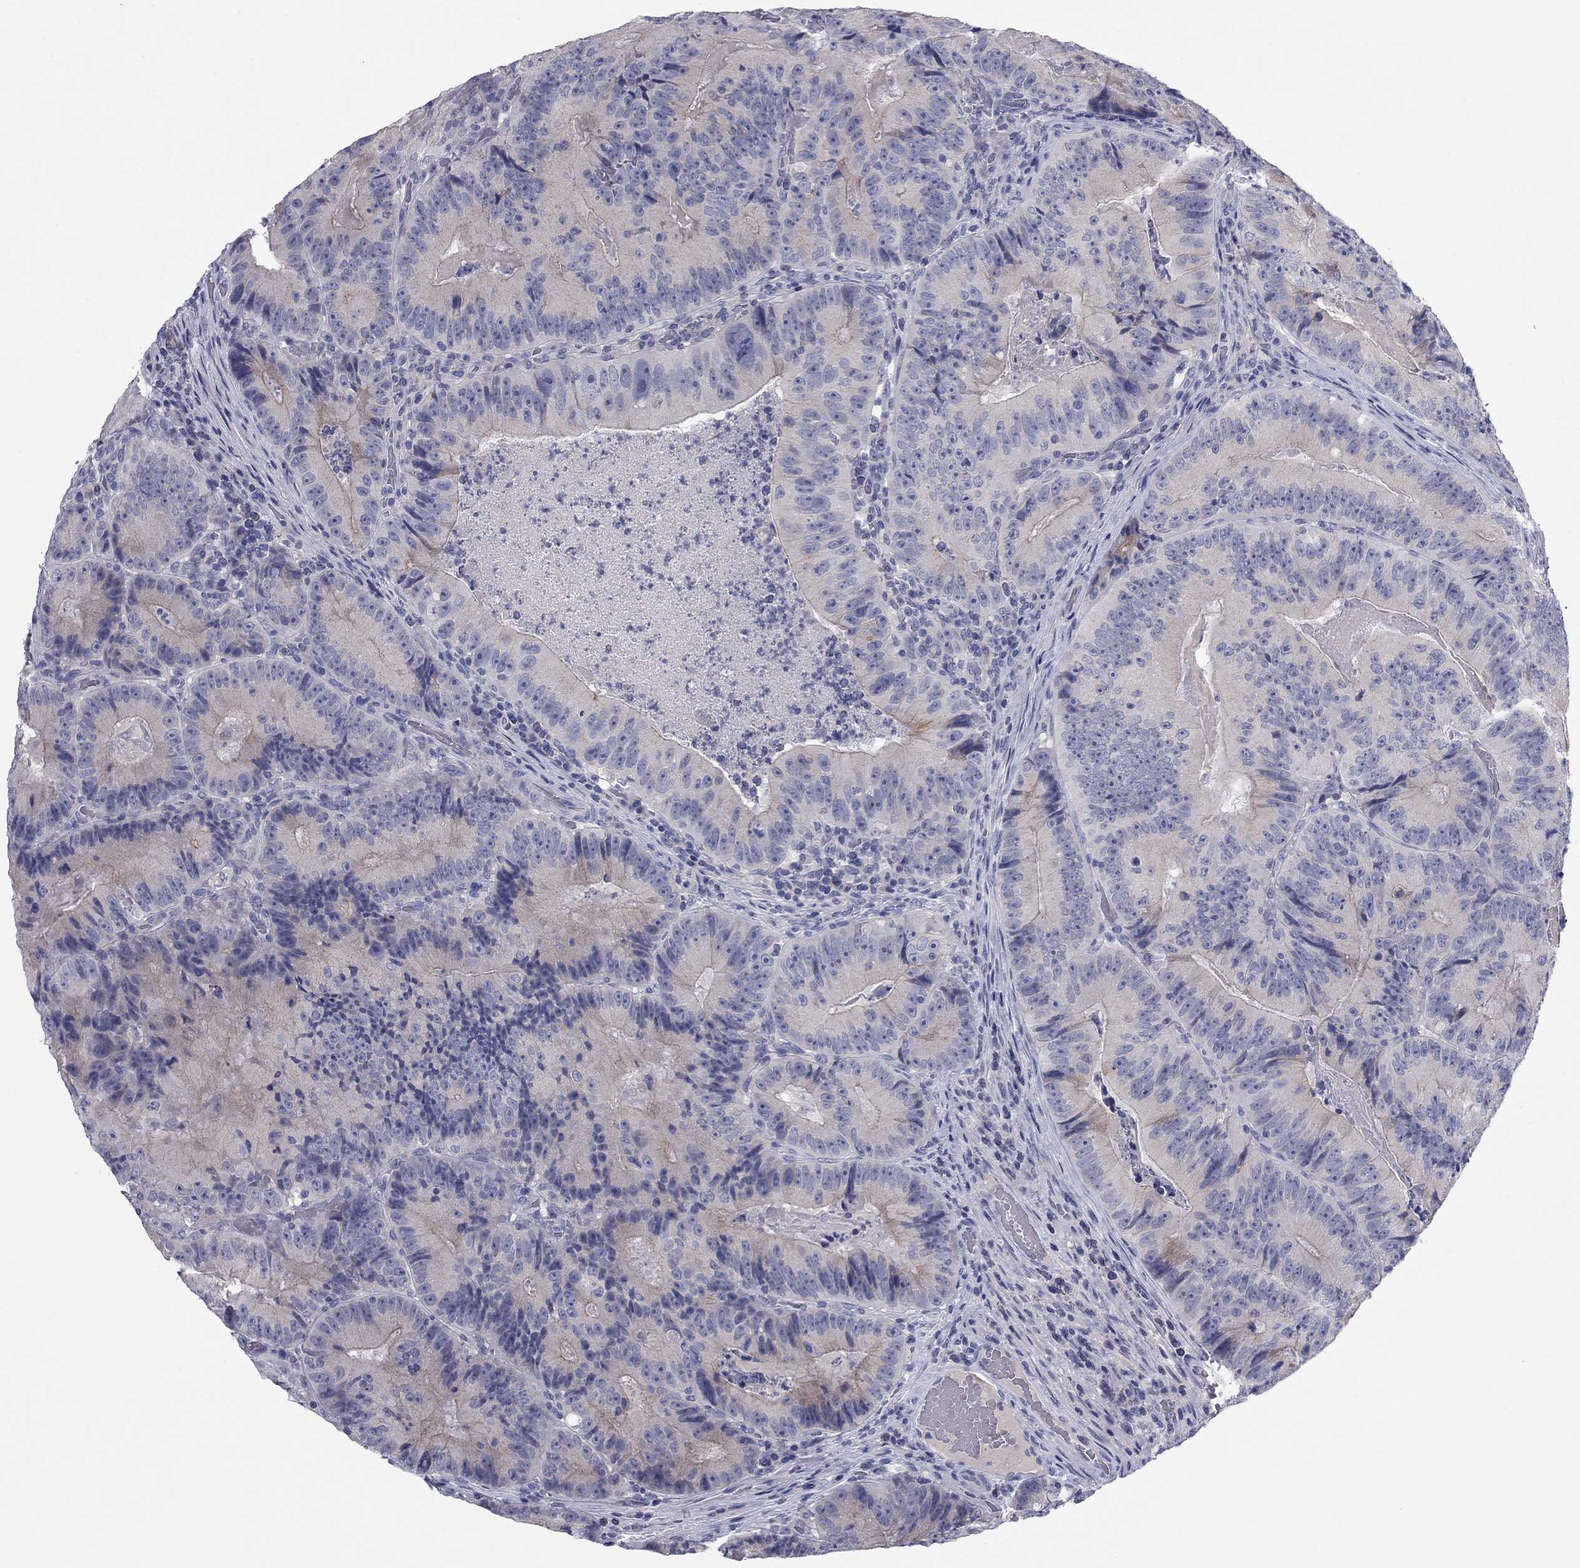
{"staining": {"intensity": "negative", "quantity": "none", "location": "none"}, "tissue": "colorectal cancer", "cell_type": "Tumor cells", "image_type": "cancer", "snomed": [{"axis": "morphology", "description": "Adenocarcinoma, NOS"}, {"axis": "topography", "description": "Colon"}], "caption": "Immunohistochemistry photomicrograph of colorectal cancer (adenocarcinoma) stained for a protein (brown), which reveals no expression in tumor cells. Brightfield microscopy of IHC stained with DAB (brown) and hematoxylin (blue), captured at high magnification.", "gene": "CNTNAP4", "patient": {"sex": "female", "age": 86}}